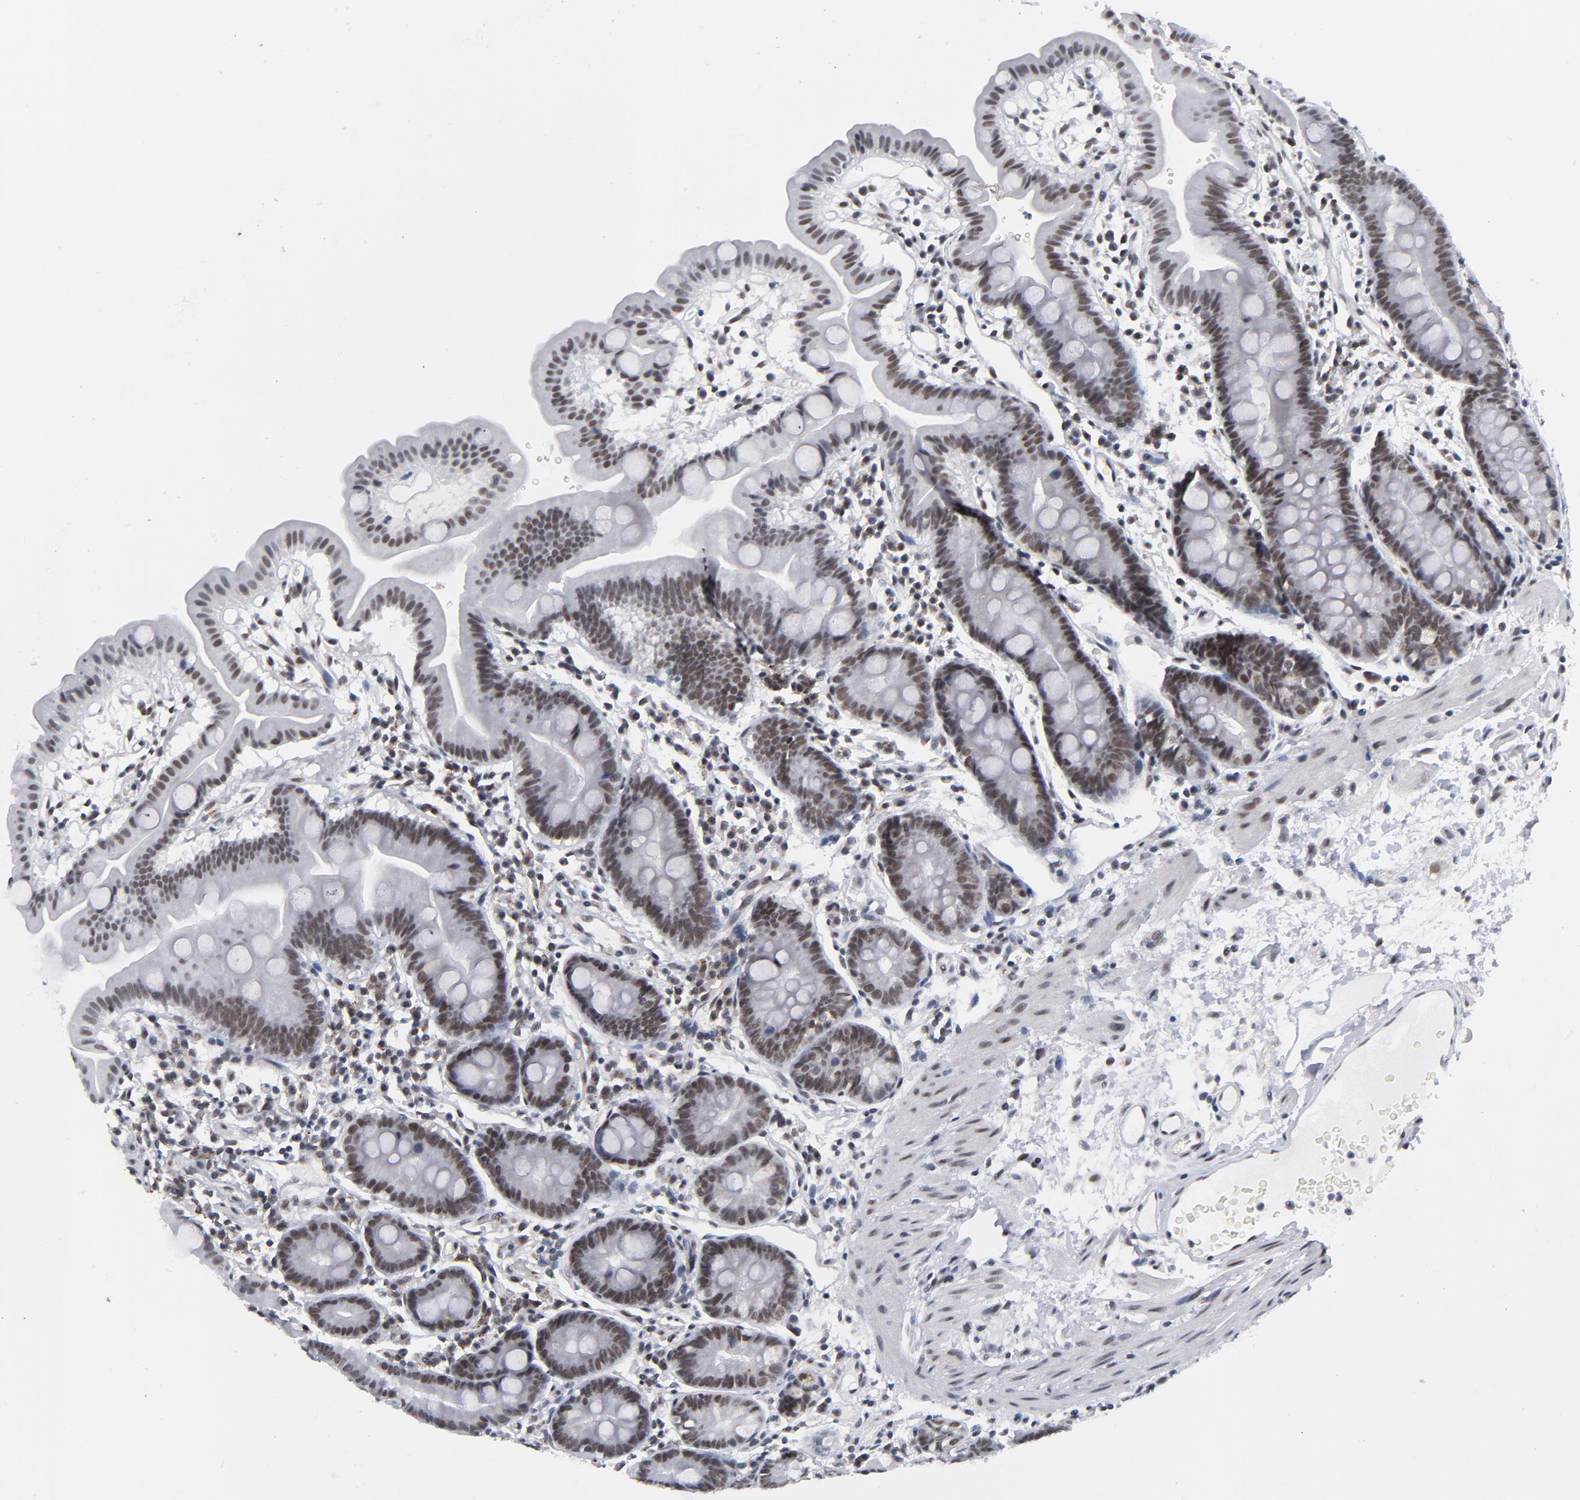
{"staining": {"intensity": "strong", "quantity": ">75%", "location": "nuclear"}, "tissue": "duodenum", "cell_type": "Glandular cells", "image_type": "normal", "snomed": [{"axis": "morphology", "description": "Normal tissue, NOS"}, {"axis": "topography", "description": "Duodenum"}], "caption": "Brown immunohistochemical staining in unremarkable duodenum displays strong nuclear positivity in about >75% of glandular cells.", "gene": "BAP1", "patient": {"sex": "male", "age": 50}}